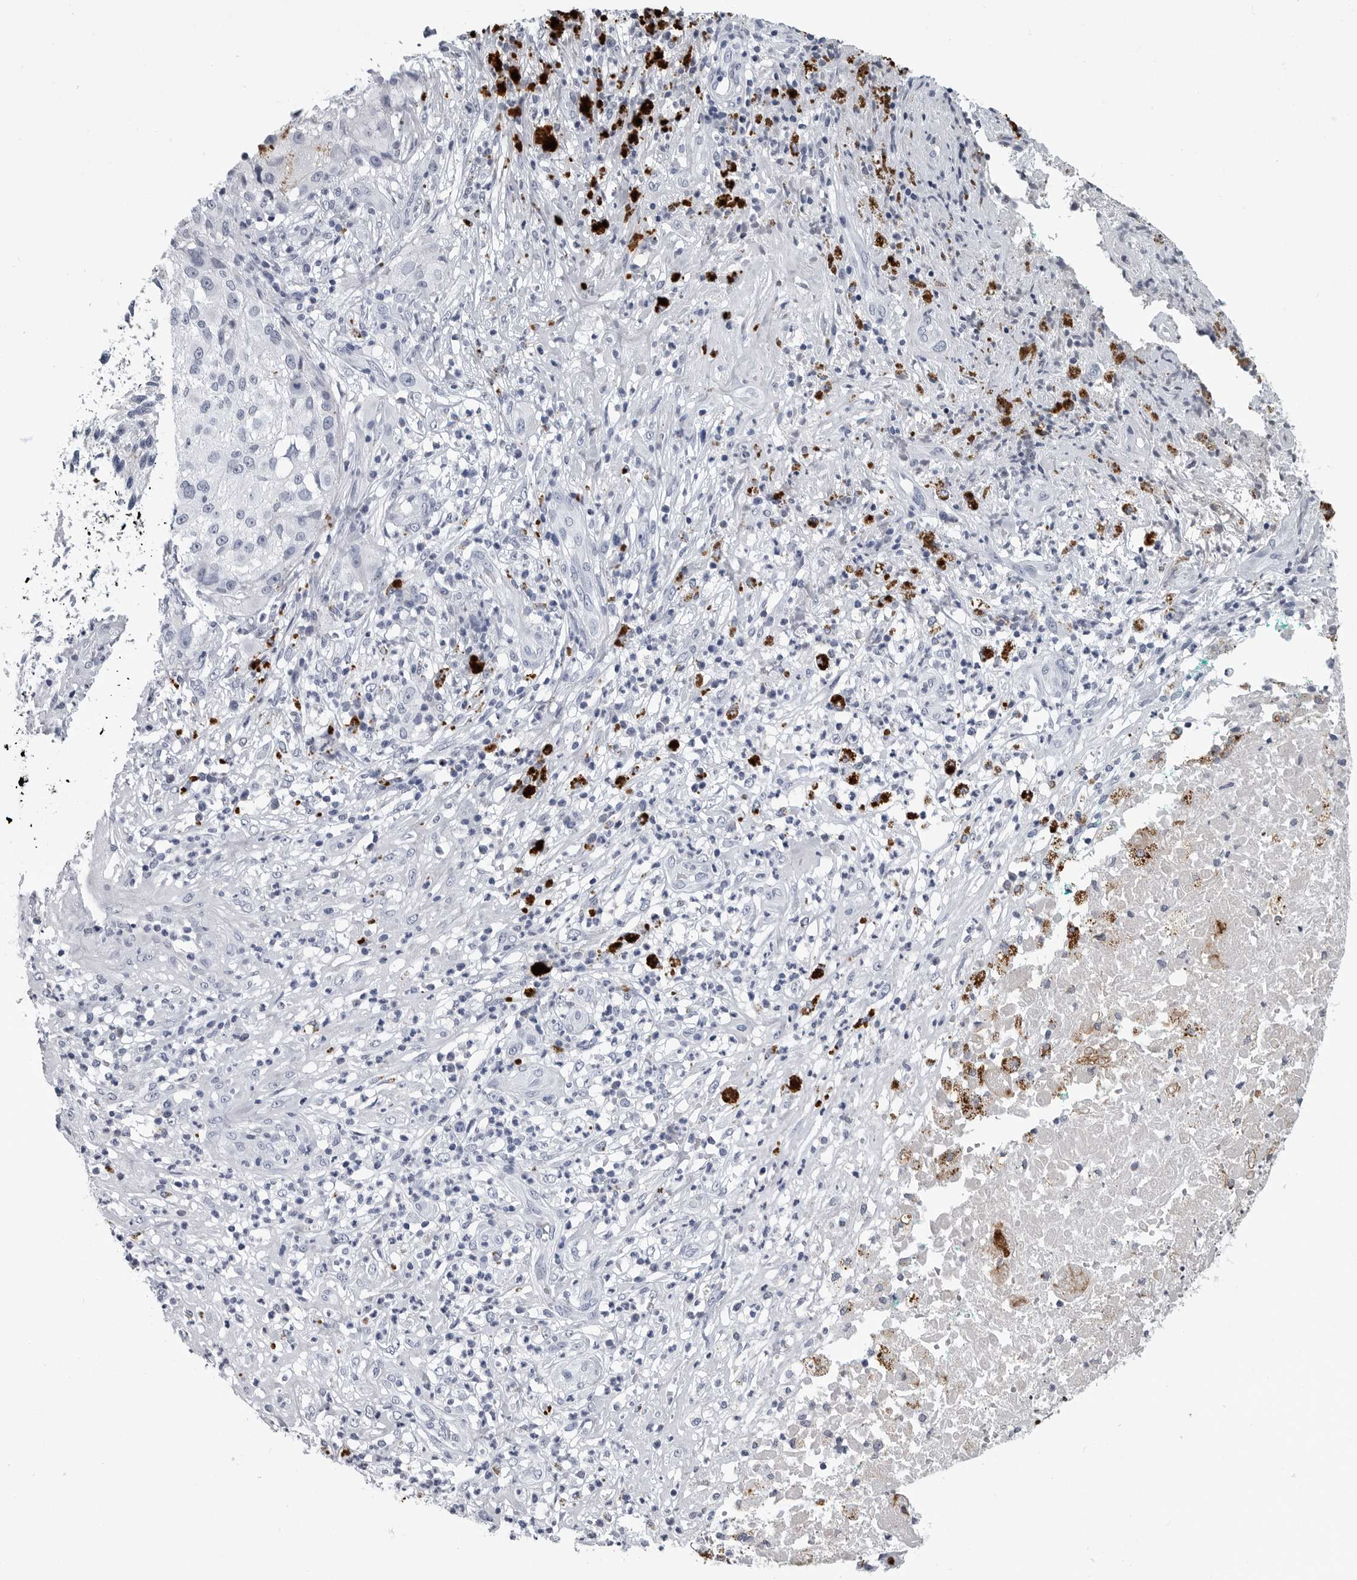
{"staining": {"intensity": "negative", "quantity": "none", "location": "none"}, "tissue": "melanoma", "cell_type": "Tumor cells", "image_type": "cancer", "snomed": [{"axis": "morphology", "description": "Necrosis, NOS"}, {"axis": "morphology", "description": "Malignant melanoma, NOS"}, {"axis": "topography", "description": "Skin"}], "caption": "A micrograph of malignant melanoma stained for a protein exhibits no brown staining in tumor cells.", "gene": "AMPD1", "patient": {"sex": "female", "age": 87}}